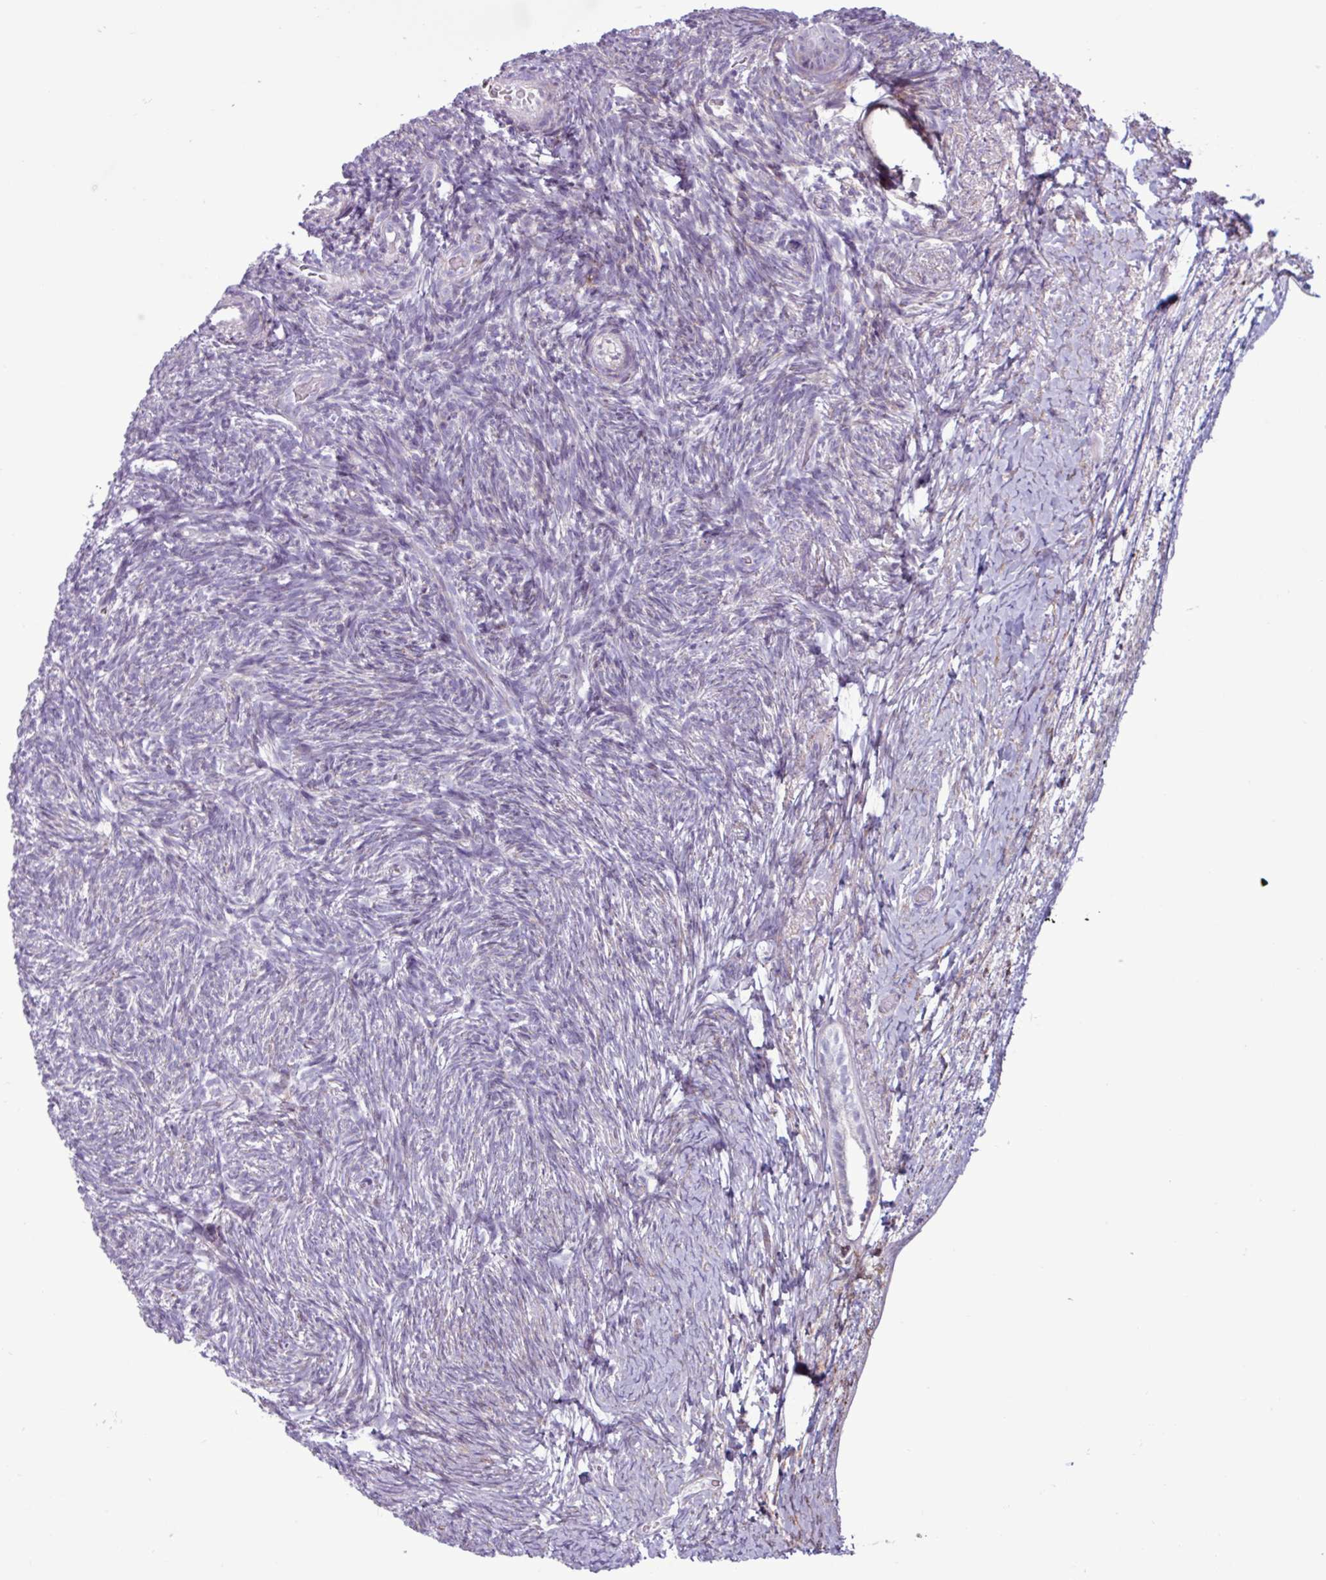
{"staining": {"intensity": "negative", "quantity": "none", "location": "none"}, "tissue": "ovary", "cell_type": "Follicle cells", "image_type": "normal", "snomed": [{"axis": "morphology", "description": "Normal tissue, NOS"}, {"axis": "topography", "description": "Ovary"}], "caption": "Follicle cells are negative for protein expression in unremarkable human ovary. Brightfield microscopy of immunohistochemistry (IHC) stained with DAB (3,3'-diaminobenzidine) (brown) and hematoxylin (blue), captured at high magnification.", "gene": "PPP1R35", "patient": {"sex": "female", "age": 39}}